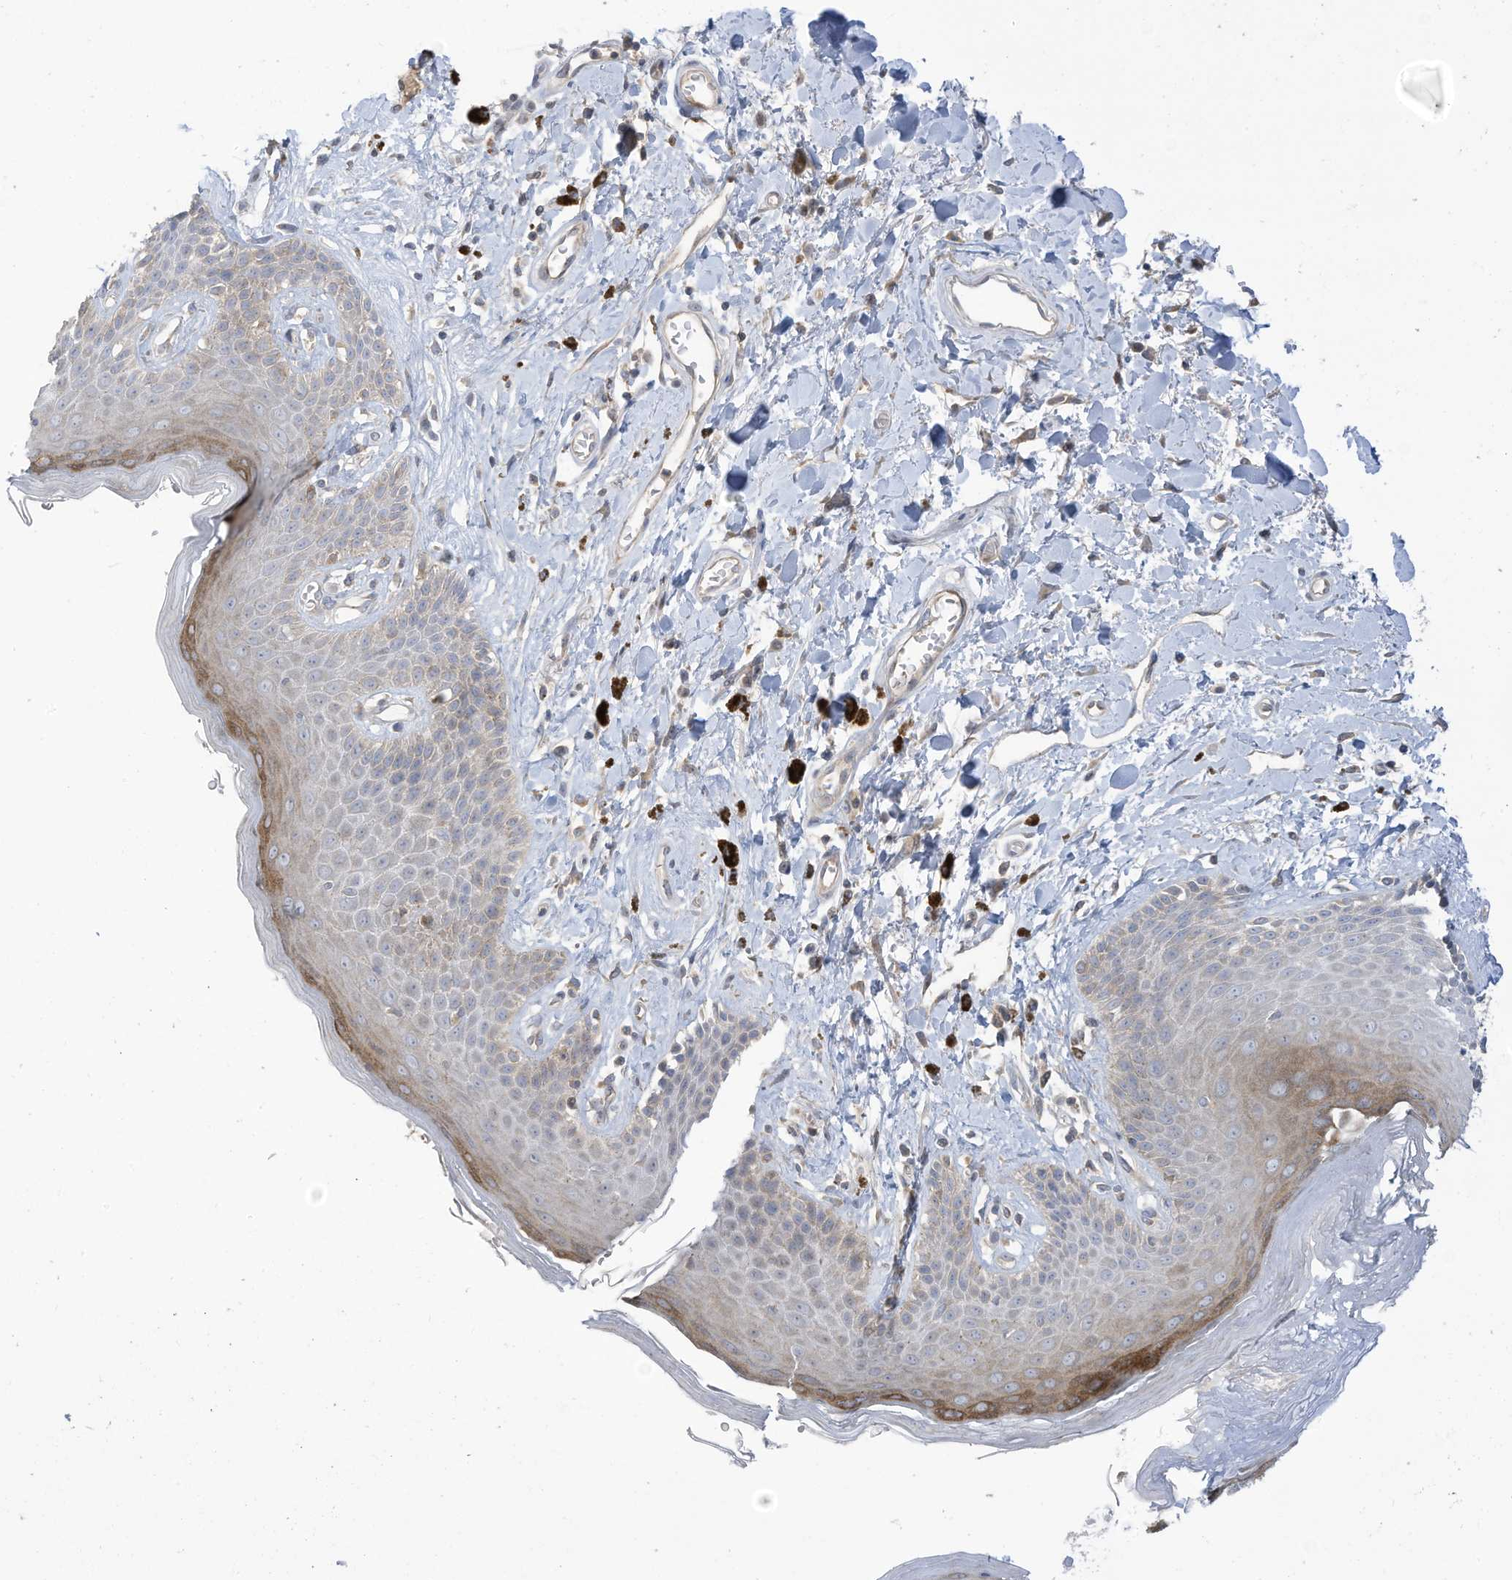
{"staining": {"intensity": "moderate", "quantity": "<25%", "location": "cytoplasmic/membranous"}, "tissue": "skin", "cell_type": "Epidermal cells", "image_type": "normal", "snomed": [{"axis": "morphology", "description": "Normal tissue, NOS"}, {"axis": "topography", "description": "Anal"}], "caption": "Immunohistochemical staining of normal skin displays low levels of moderate cytoplasmic/membranous positivity in approximately <25% of epidermal cells.", "gene": "LRRN2", "patient": {"sex": "female", "age": 78}}